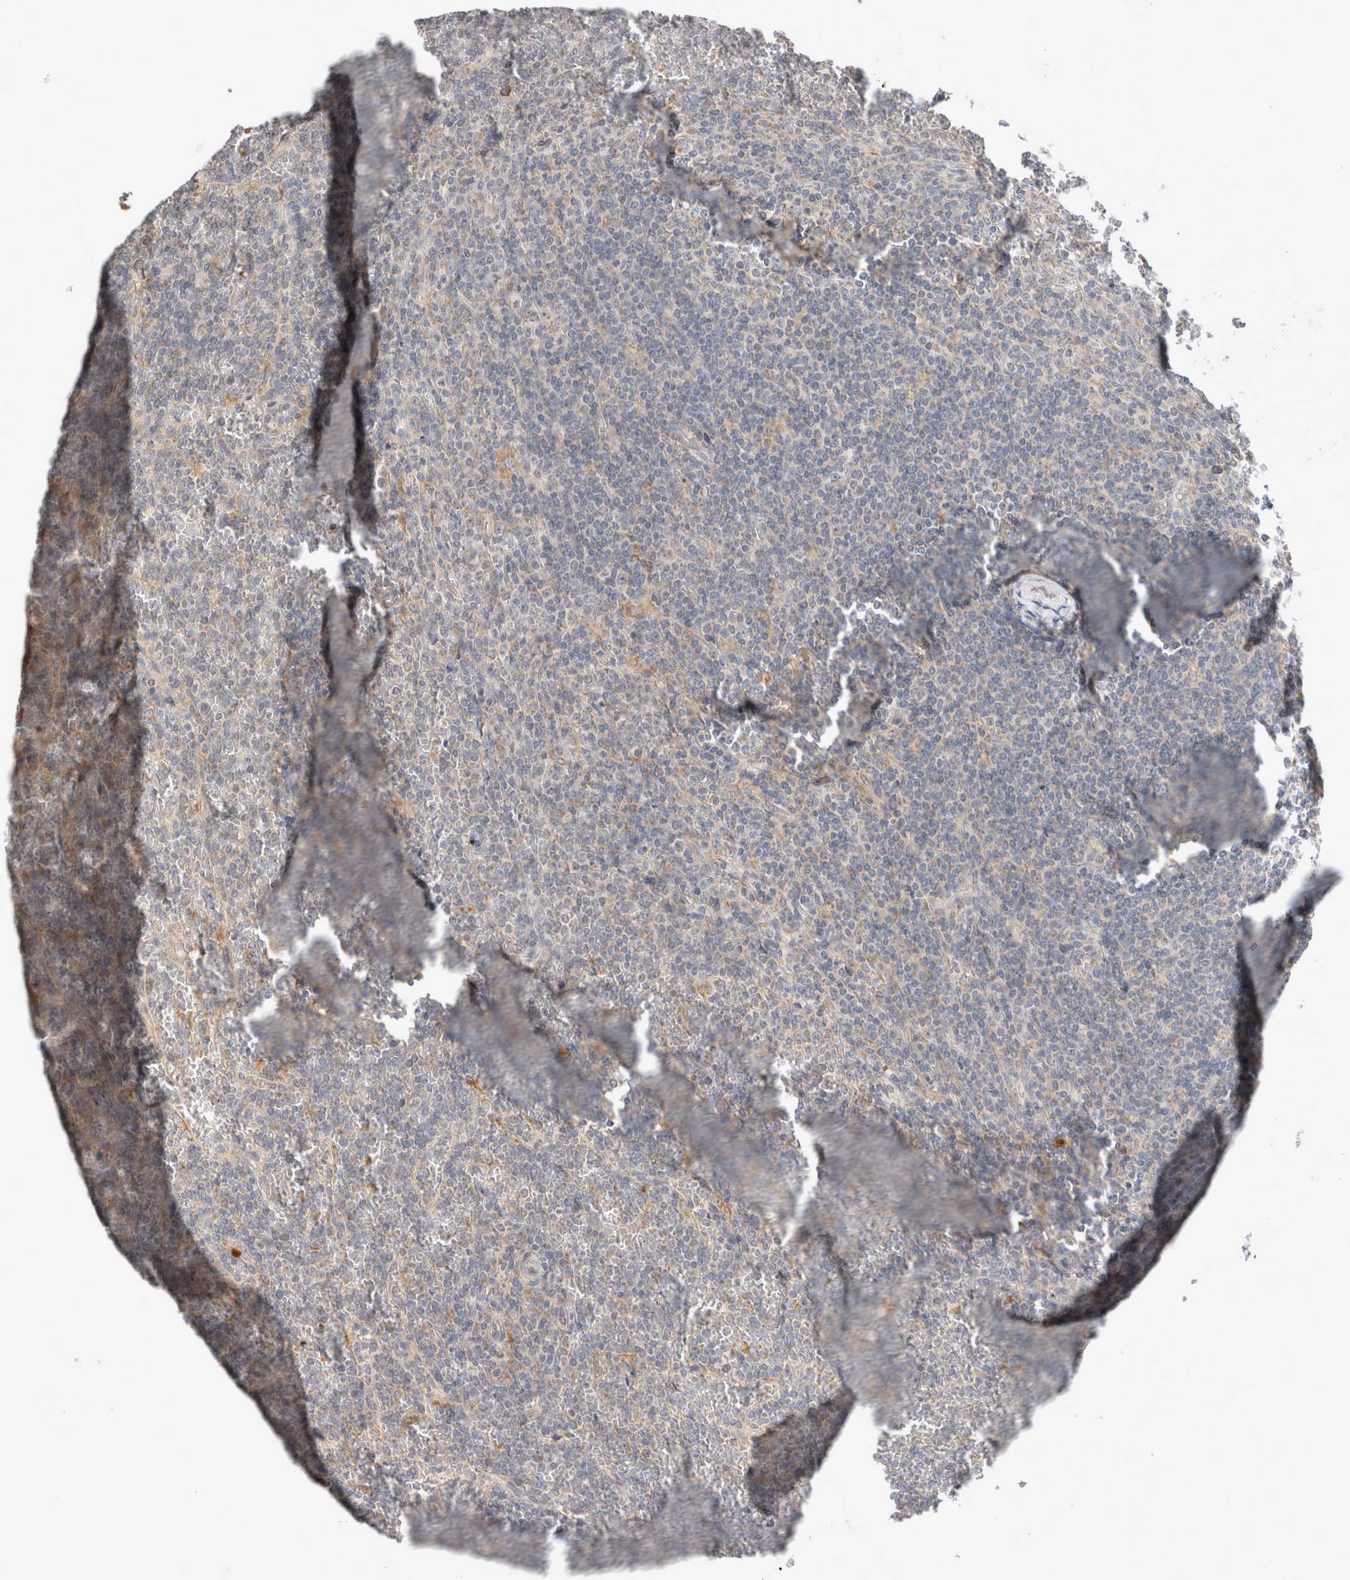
{"staining": {"intensity": "negative", "quantity": "none", "location": "none"}, "tissue": "lymphoma", "cell_type": "Tumor cells", "image_type": "cancer", "snomed": [{"axis": "morphology", "description": "Malignant lymphoma, non-Hodgkin's type, Low grade"}, {"axis": "topography", "description": "Spleen"}], "caption": "This micrograph is of lymphoma stained with immunohistochemistry (IHC) to label a protein in brown with the nuclei are counter-stained blue. There is no positivity in tumor cells.", "gene": "NEDD4L", "patient": {"sex": "female", "age": 19}}